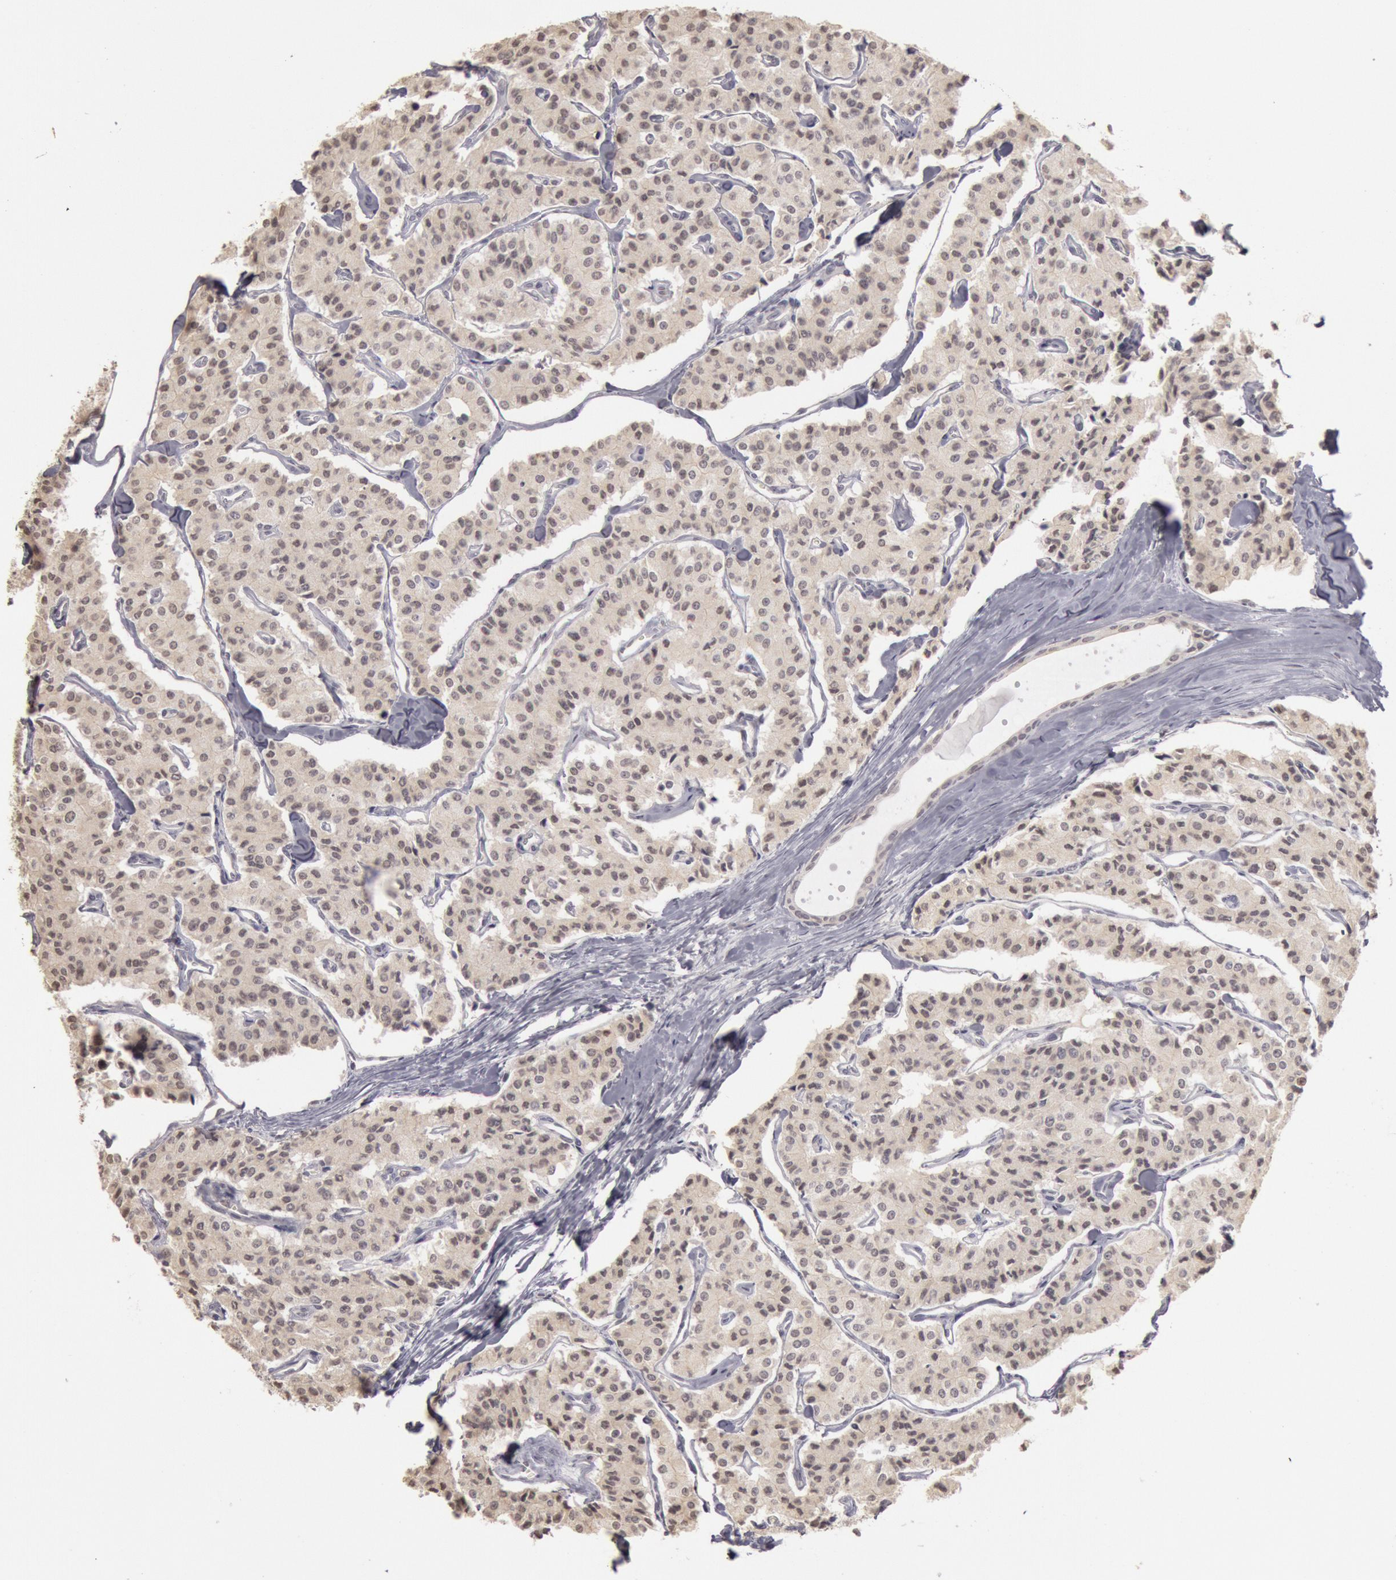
{"staining": {"intensity": "weak", "quantity": ">75%", "location": "cytoplasmic/membranous"}, "tissue": "carcinoid", "cell_type": "Tumor cells", "image_type": "cancer", "snomed": [{"axis": "morphology", "description": "Carcinoid, malignant, NOS"}, {"axis": "topography", "description": "Bronchus"}], "caption": "This micrograph demonstrates immunohistochemistry (IHC) staining of carcinoid, with low weak cytoplasmic/membranous staining in approximately >75% of tumor cells.", "gene": "RIMBP3C", "patient": {"sex": "male", "age": 55}}